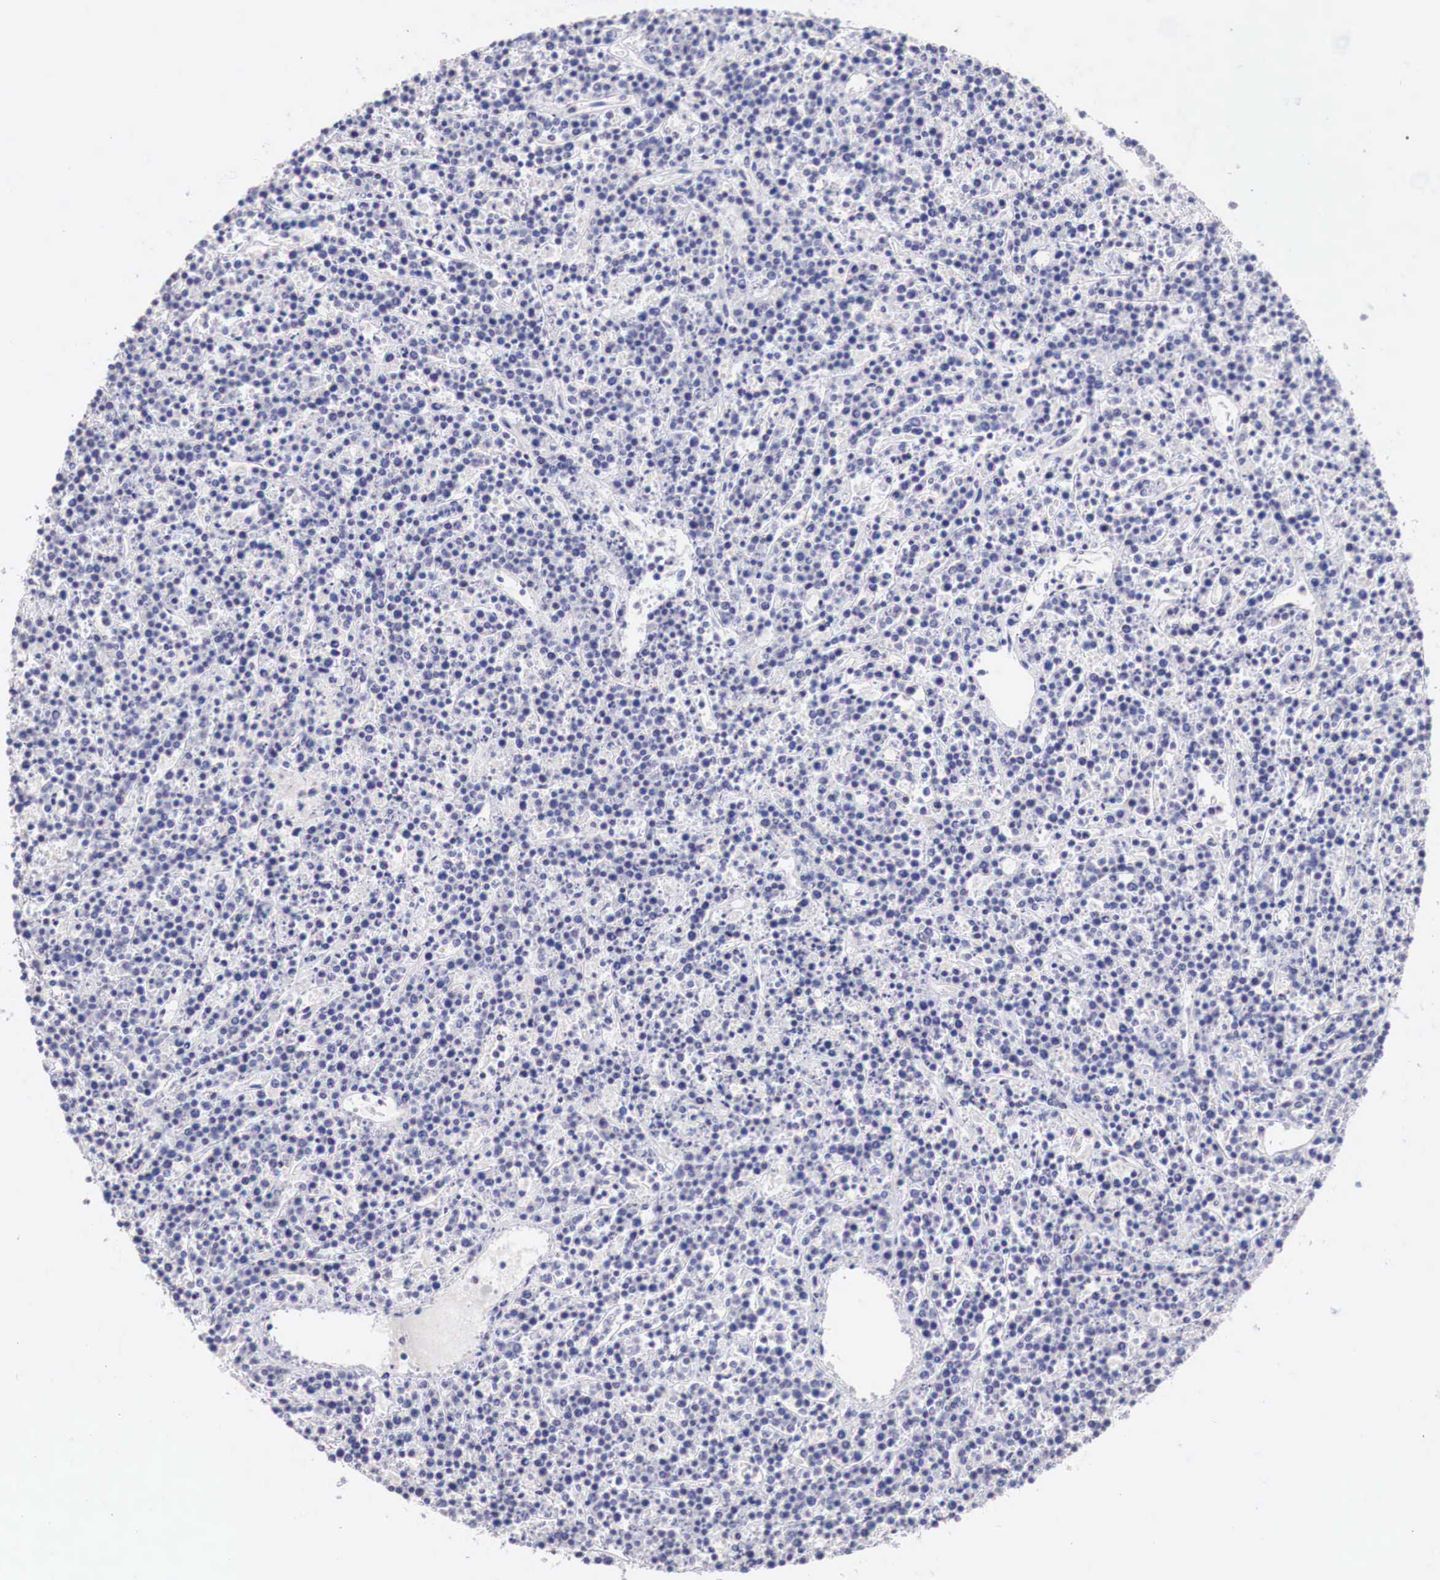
{"staining": {"intensity": "negative", "quantity": "none", "location": "none"}, "tissue": "lymphoma", "cell_type": "Tumor cells", "image_type": "cancer", "snomed": [{"axis": "morphology", "description": "Malignant lymphoma, non-Hodgkin's type, High grade"}, {"axis": "topography", "description": "Ovary"}], "caption": "The micrograph shows no staining of tumor cells in lymphoma. Brightfield microscopy of immunohistochemistry (IHC) stained with DAB (brown) and hematoxylin (blue), captured at high magnification.", "gene": "ITIH6", "patient": {"sex": "female", "age": 56}}